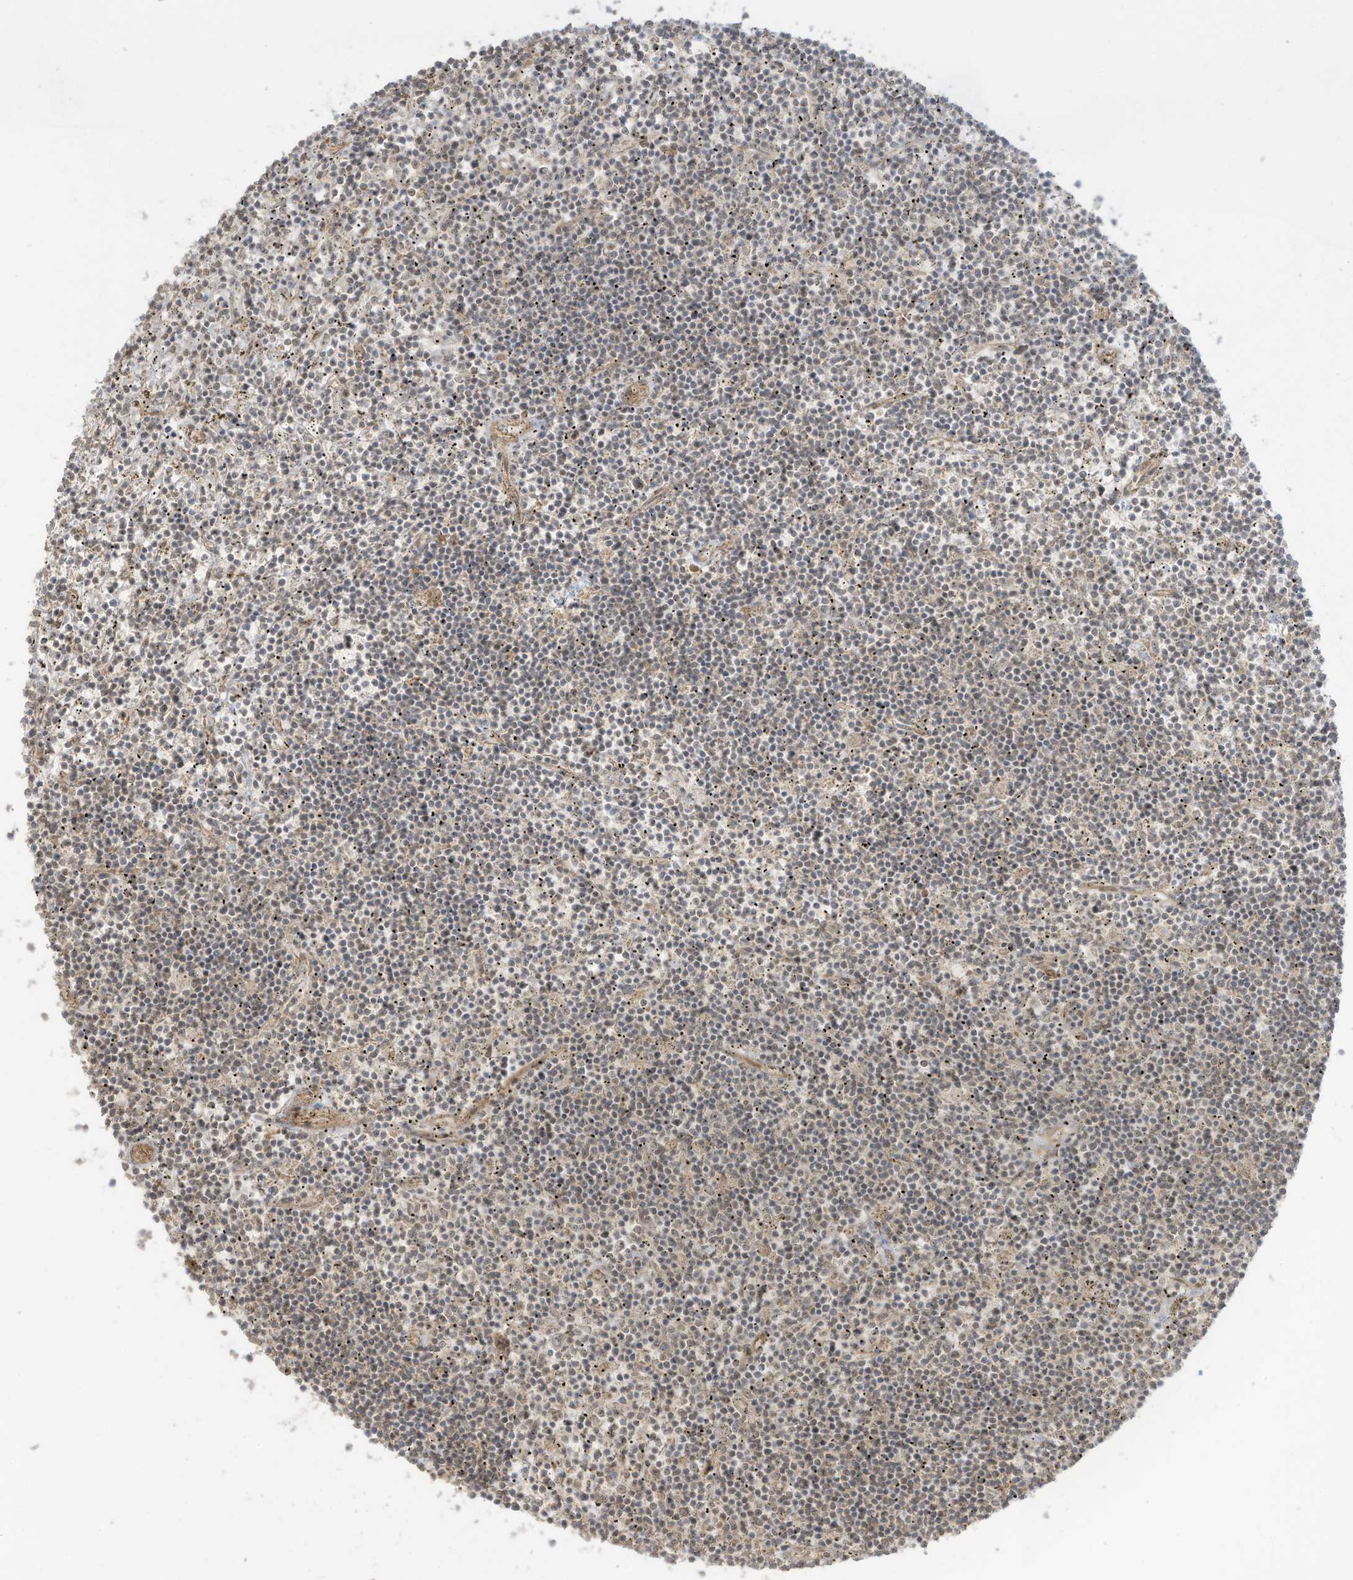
{"staining": {"intensity": "negative", "quantity": "none", "location": "none"}, "tissue": "lymphoma", "cell_type": "Tumor cells", "image_type": "cancer", "snomed": [{"axis": "morphology", "description": "Malignant lymphoma, non-Hodgkin's type, Low grade"}, {"axis": "topography", "description": "Spleen"}], "caption": "Immunohistochemistry of malignant lymphoma, non-Hodgkin's type (low-grade) demonstrates no positivity in tumor cells.", "gene": "ENTR1", "patient": {"sex": "male", "age": 76}}